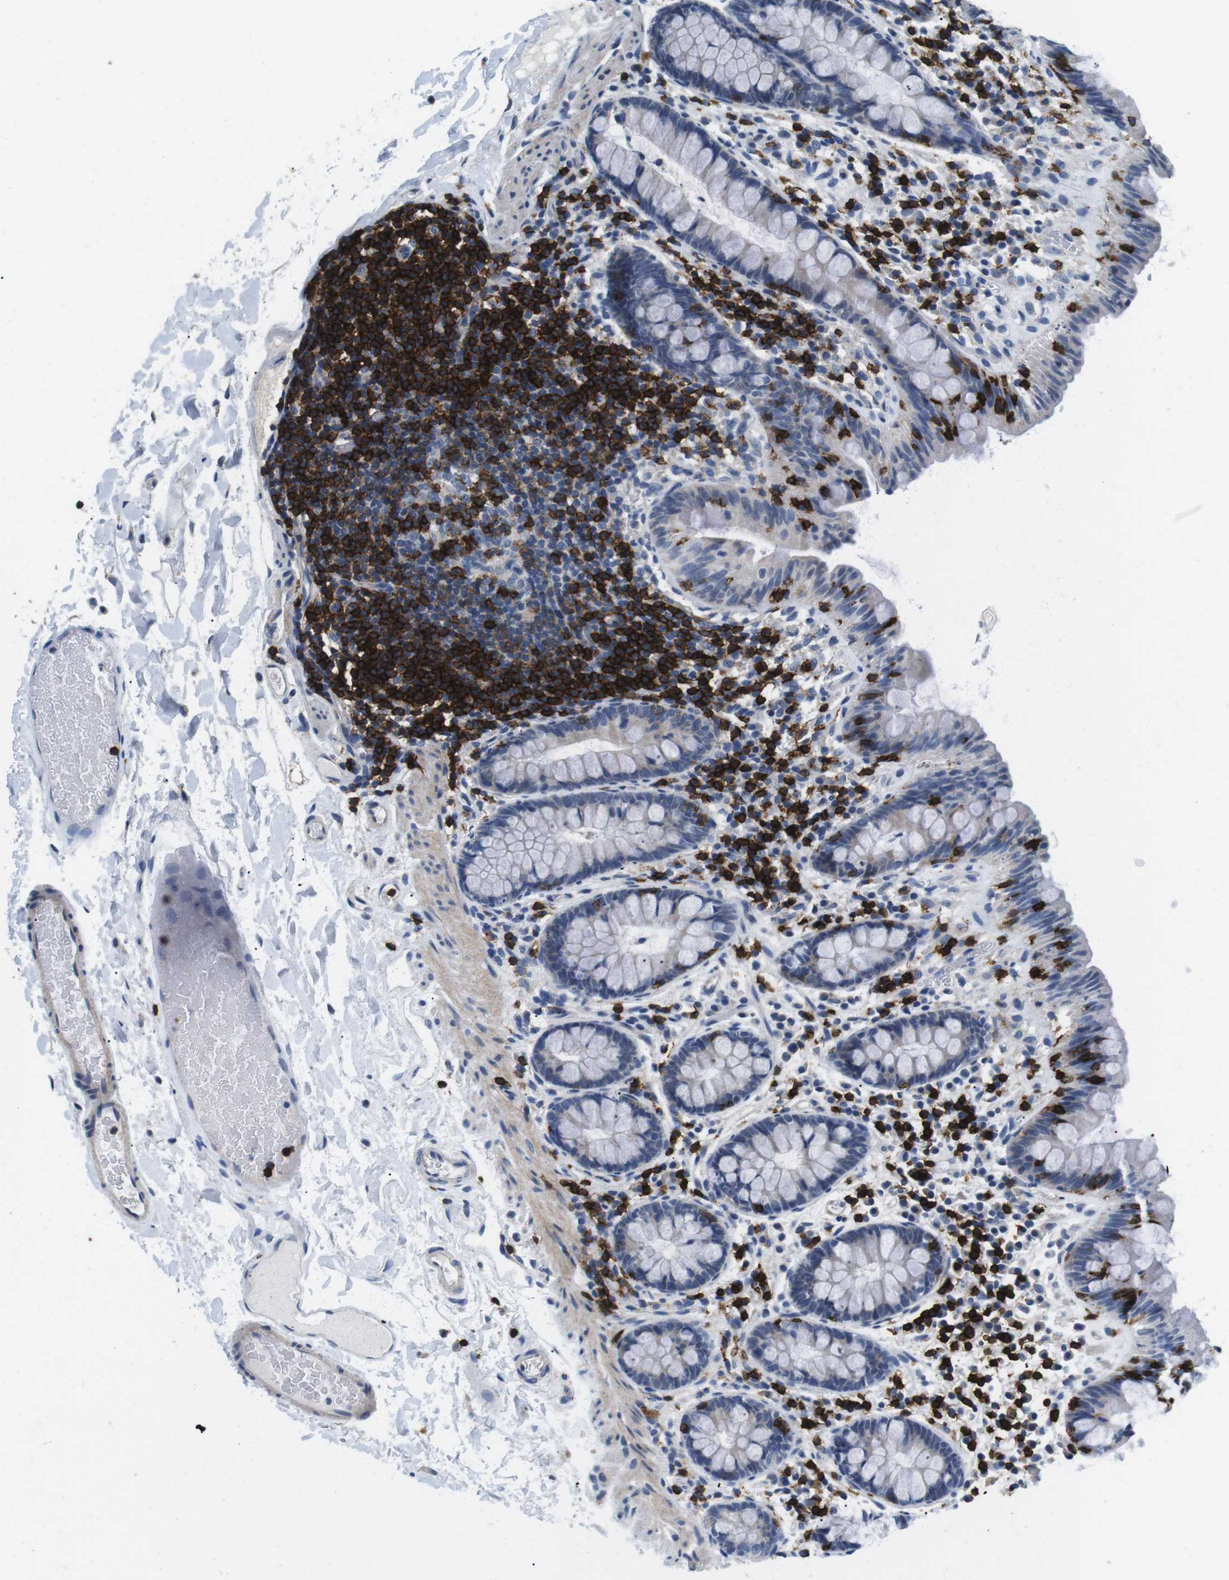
{"staining": {"intensity": "weak", "quantity": ">75%", "location": "cytoplasmic/membranous"}, "tissue": "colon", "cell_type": "Endothelial cells", "image_type": "normal", "snomed": [{"axis": "morphology", "description": "Normal tissue, NOS"}, {"axis": "topography", "description": "Colon"}], "caption": "Immunohistochemistry (IHC) (DAB) staining of benign human colon displays weak cytoplasmic/membranous protein staining in about >75% of endothelial cells.", "gene": "CD6", "patient": {"sex": "female", "age": 80}}